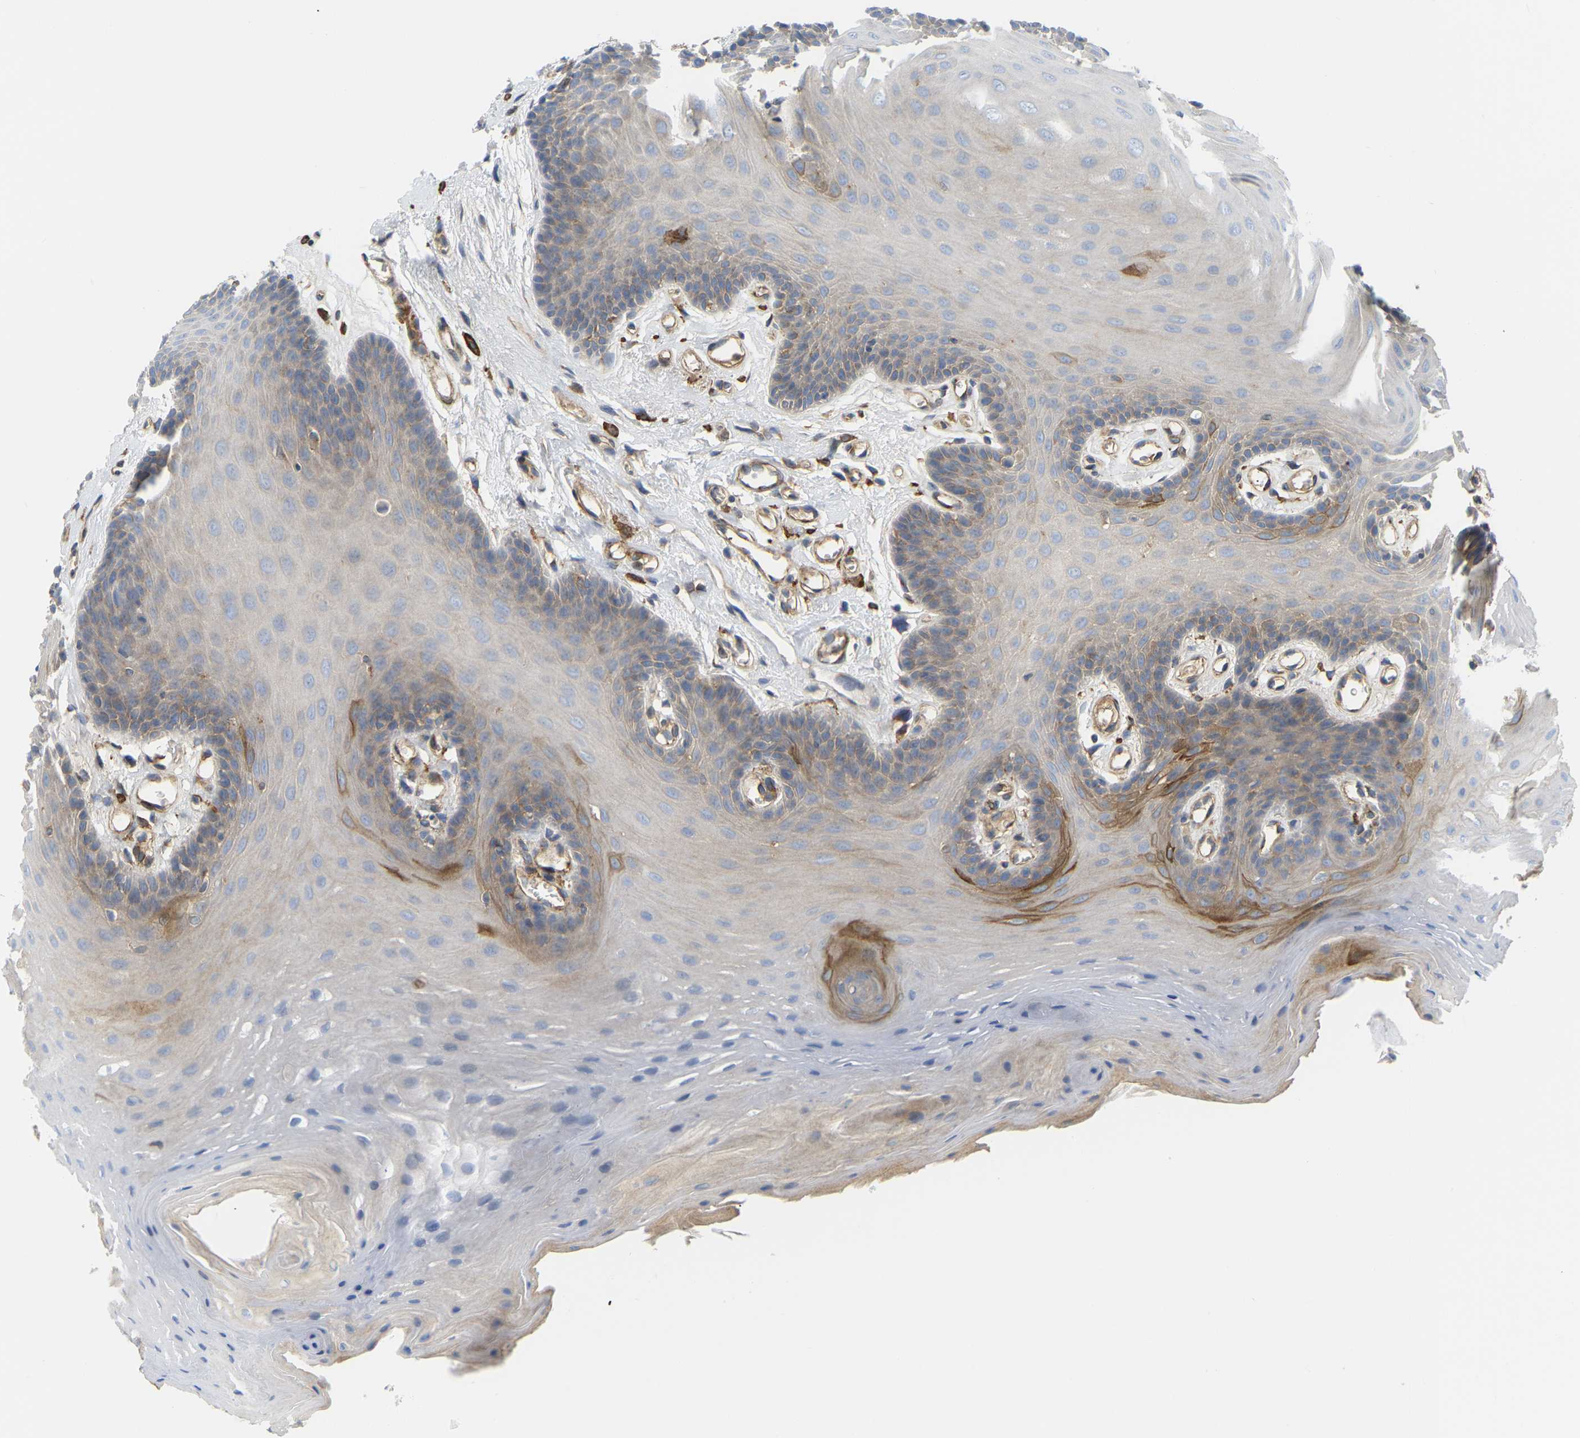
{"staining": {"intensity": "moderate", "quantity": "<25%", "location": "cytoplasmic/membranous"}, "tissue": "oral mucosa", "cell_type": "Squamous epithelial cells", "image_type": "normal", "snomed": [{"axis": "morphology", "description": "Normal tissue, NOS"}, {"axis": "morphology", "description": "Squamous cell carcinoma, NOS"}, {"axis": "topography", "description": "Oral tissue"}, {"axis": "topography", "description": "Head-Neck"}], "caption": "A photomicrograph of oral mucosa stained for a protein reveals moderate cytoplasmic/membranous brown staining in squamous epithelial cells.", "gene": "PICALM", "patient": {"sex": "male", "age": 71}}